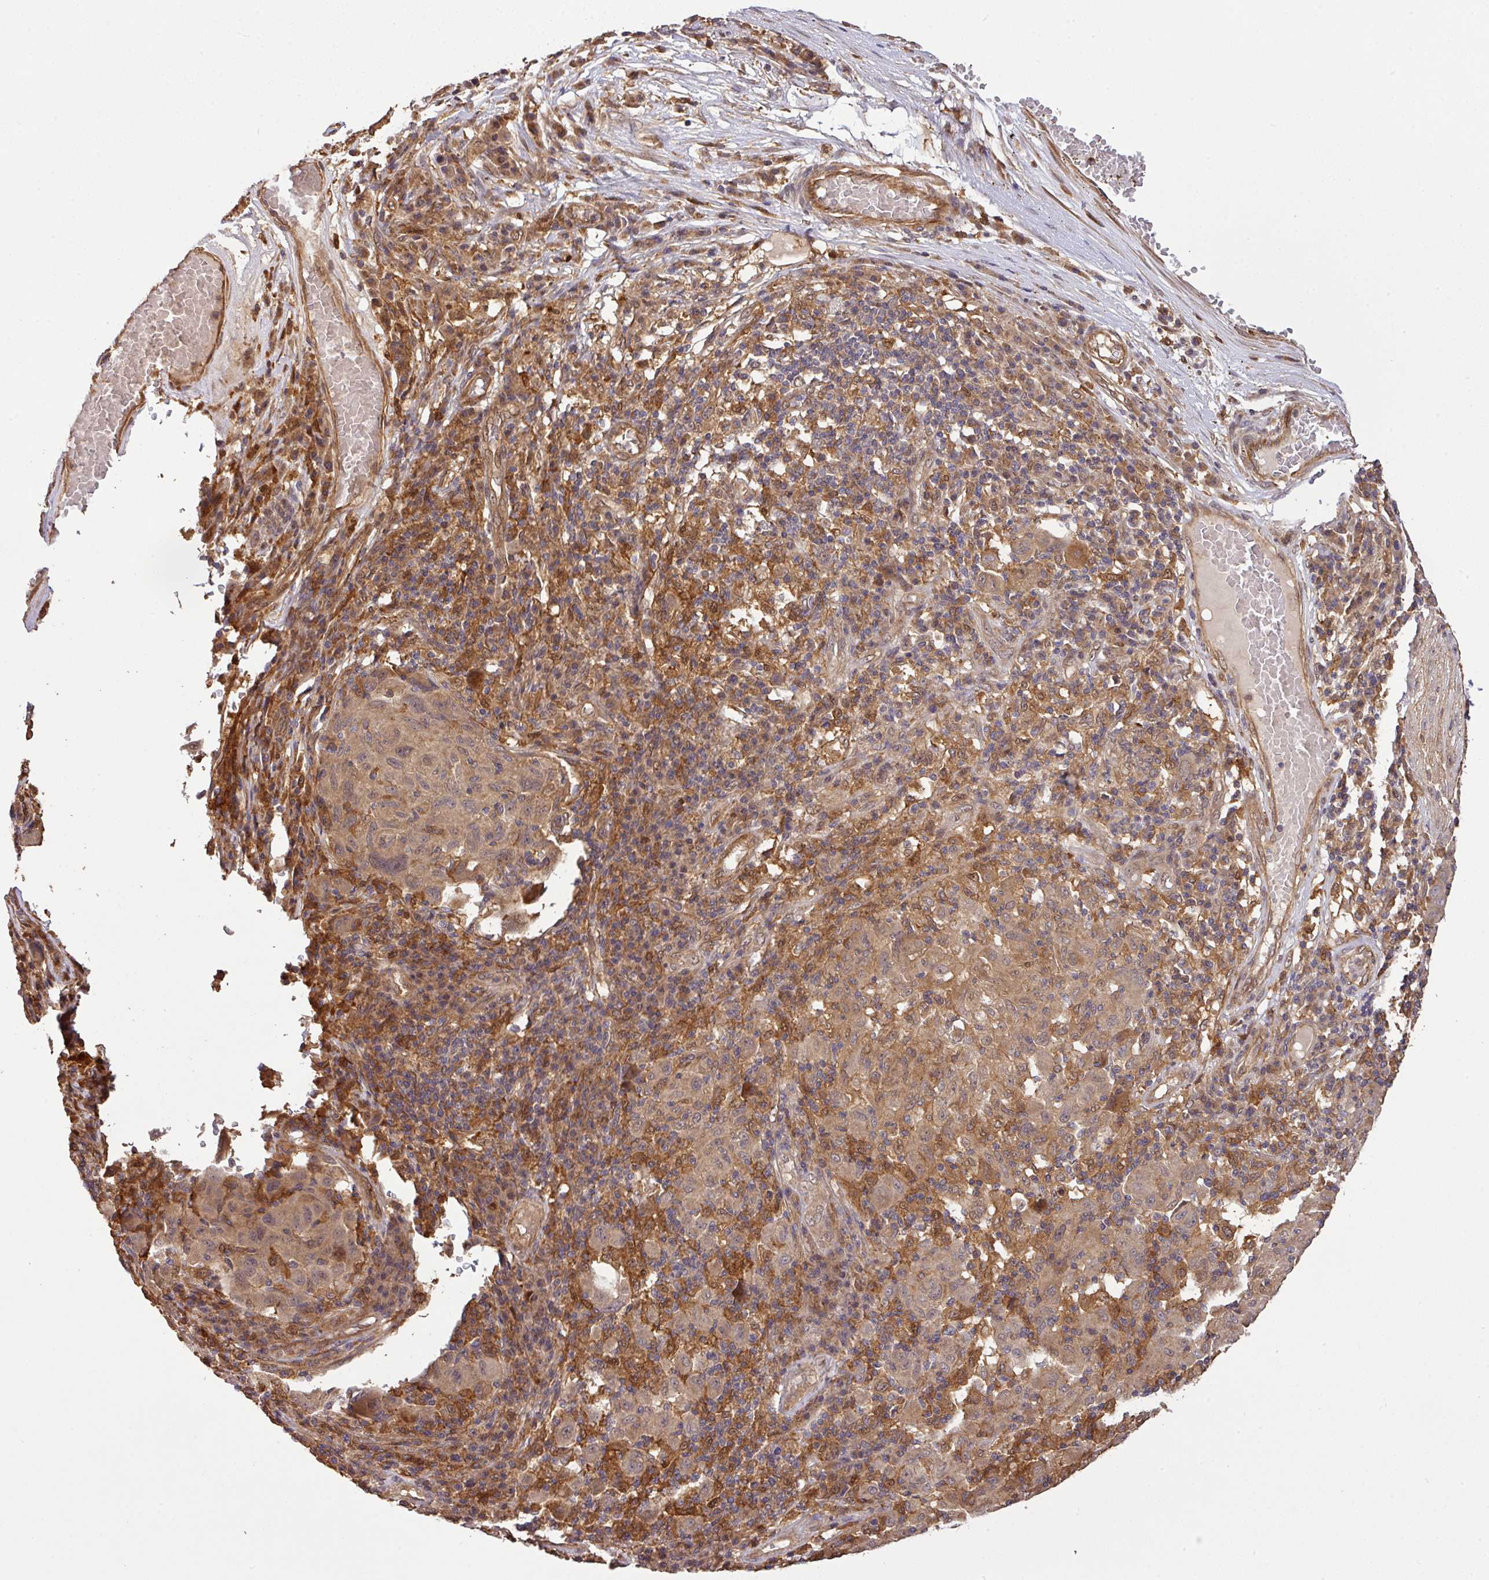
{"staining": {"intensity": "moderate", "quantity": "25%-75%", "location": "cytoplasmic/membranous,nuclear"}, "tissue": "melanoma", "cell_type": "Tumor cells", "image_type": "cancer", "snomed": [{"axis": "morphology", "description": "Malignant melanoma, NOS"}, {"axis": "topography", "description": "Skin"}], "caption": "This is an image of immunohistochemistry (IHC) staining of malignant melanoma, which shows moderate positivity in the cytoplasmic/membranous and nuclear of tumor cells.", "gene": "ARPIN", "patient": {"sex": "male", "age": 53}}